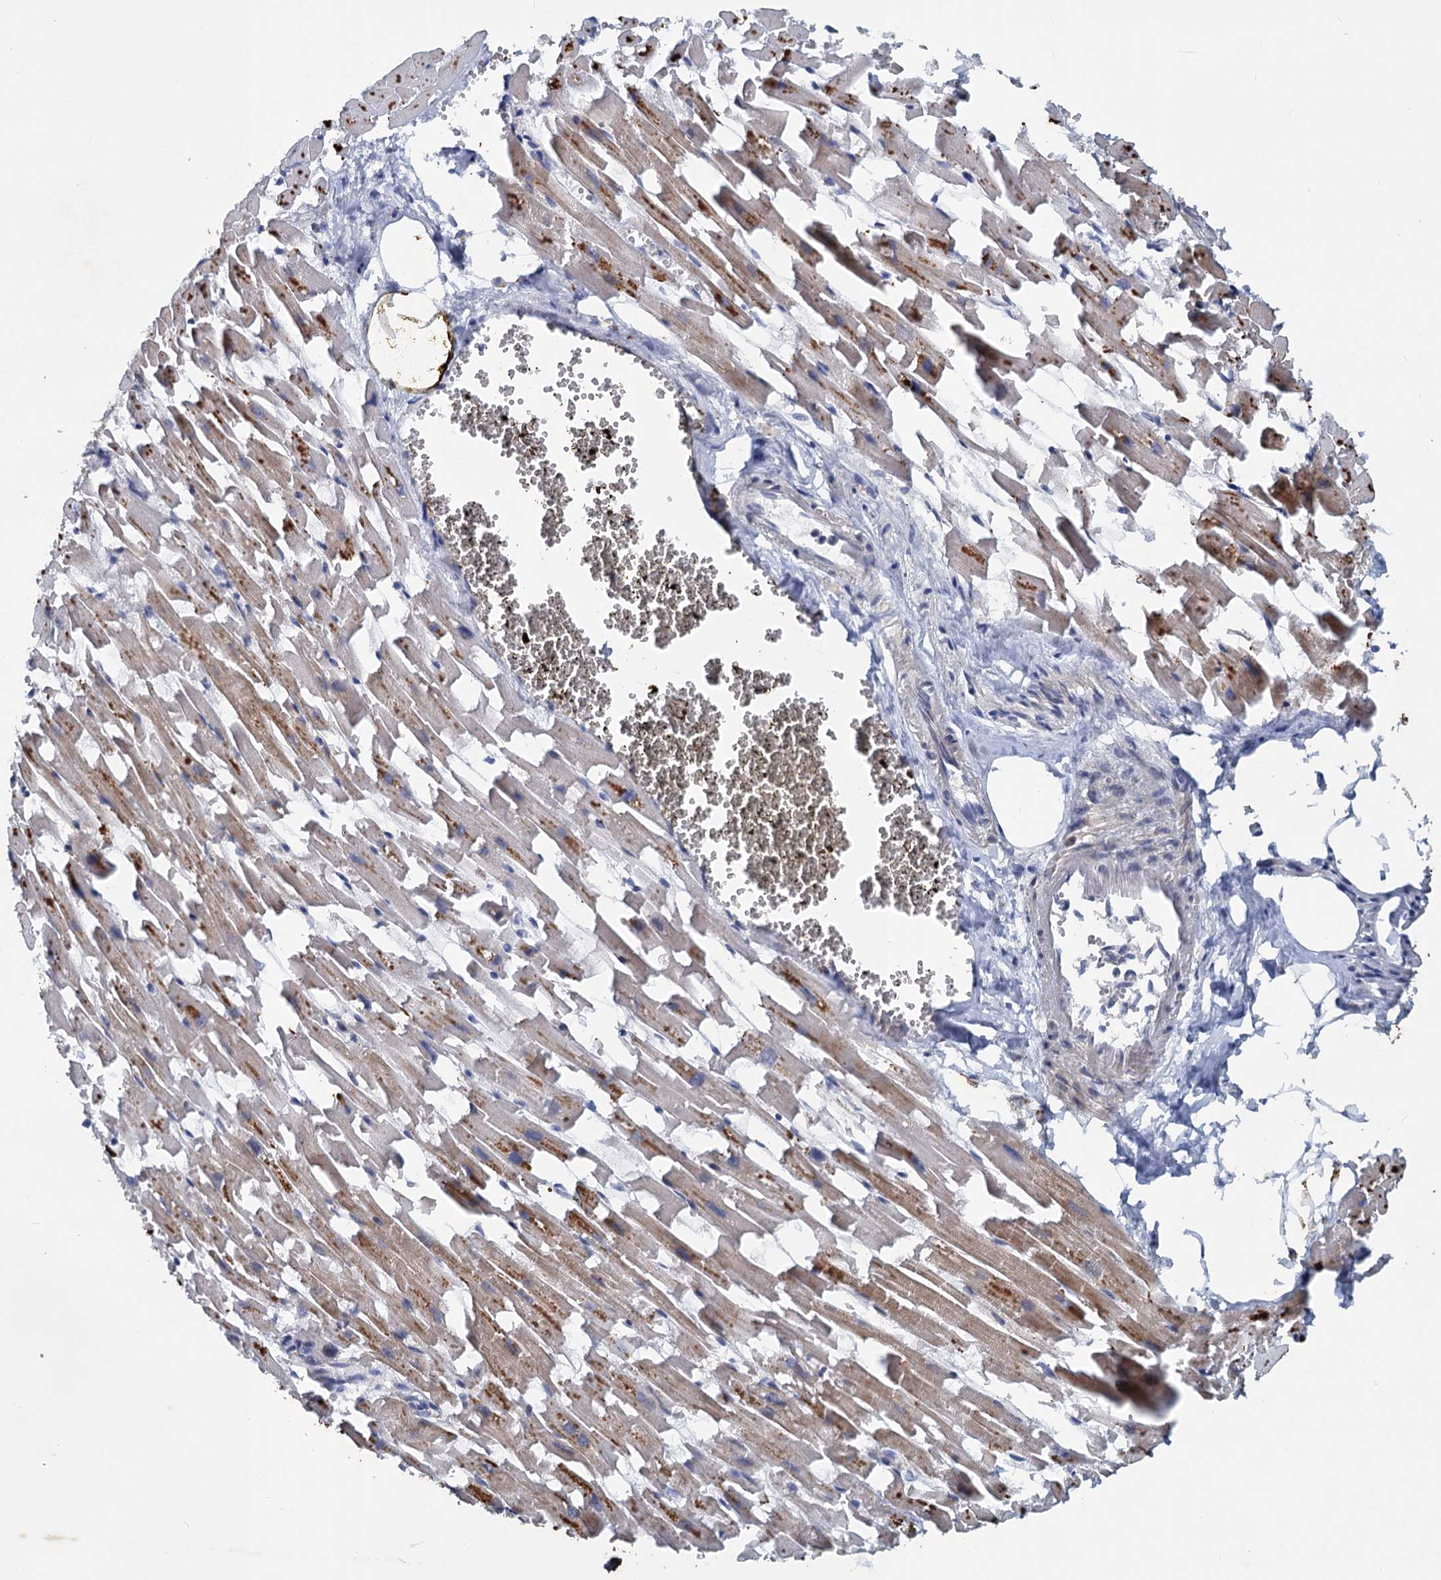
{"staining": {"intensity": "moderate", "quantity": "25%-75%", "location": "cytoplasmic/membranous"}, "tissue": "heart muscle", "cell_type": "Cardiomyocytes", "image_type": "normal", "snomed": [{"axis": "morphology", "description": "Normal tissue, NOS"}, {"axis": "topography", "description": "Heart"}], "caption": "This is a micrograph of immunohistochemistry staining of normal heart muscle, which shows moderate positivity in the cytoplasmic/membranous of cardiomyocytes.", "gene": "SLC2A7", "patient": {"sex": "female", "age": 64}}